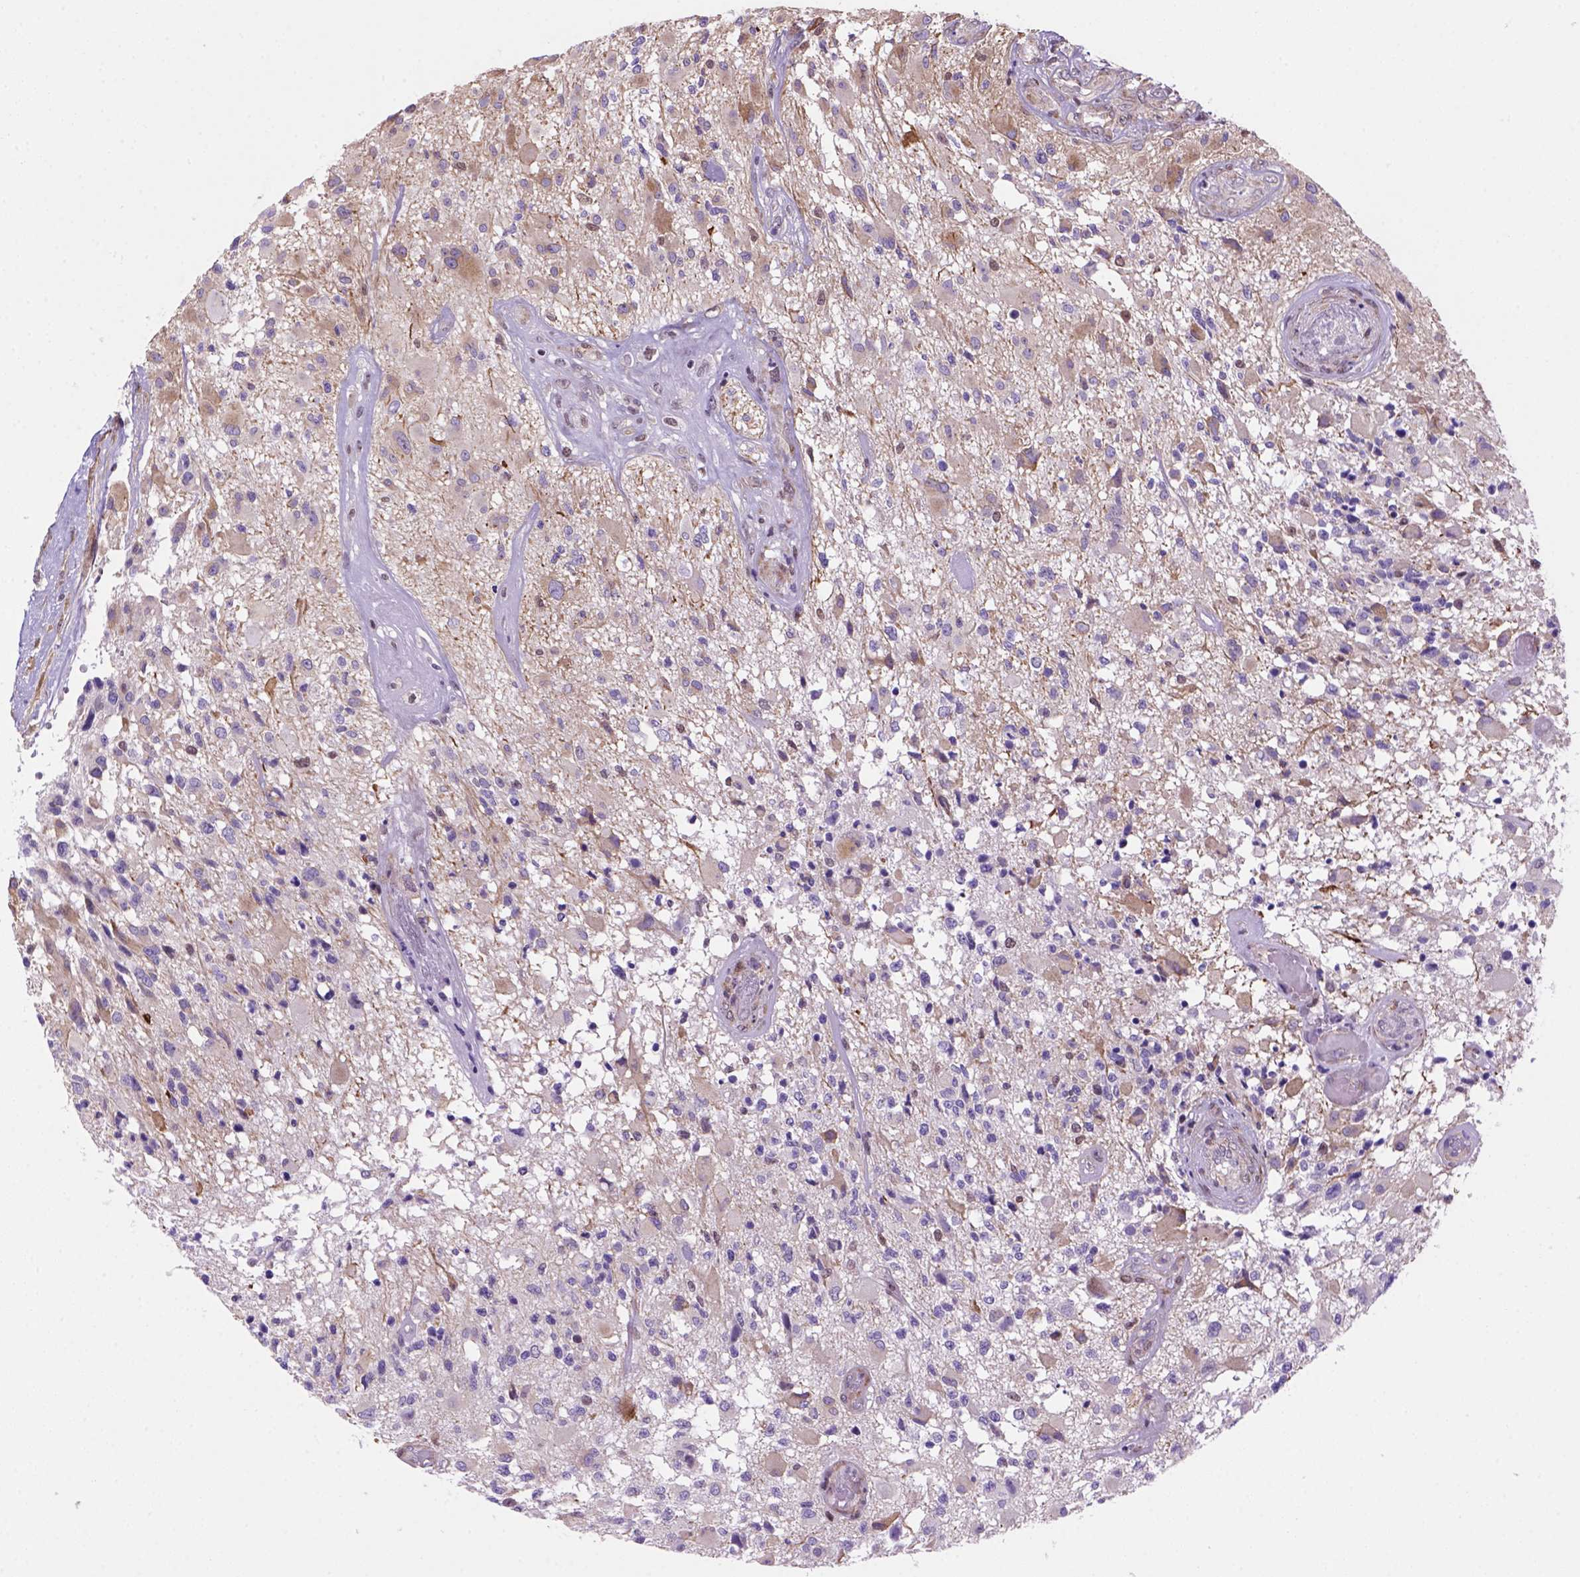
{"staining": {"intensity": "weak", "quantity": "<25%", "location": "cytoplasmic/membranous"}, "tissue": "glioma", "cell_type": "Tumor cells", "image_type": "cancer", "snomed": [{"axis": "morphology", "description": "Glioma, malignant, High grade"}, {"axis": "topography", "description": "Brain"}], "caption": "High-grade glioma (malignant) was stained to show a protein in brown. There is no significant staining in tumor cells.", "gene": "MGMT", "patient": {"sex": "female", "age": 63}}